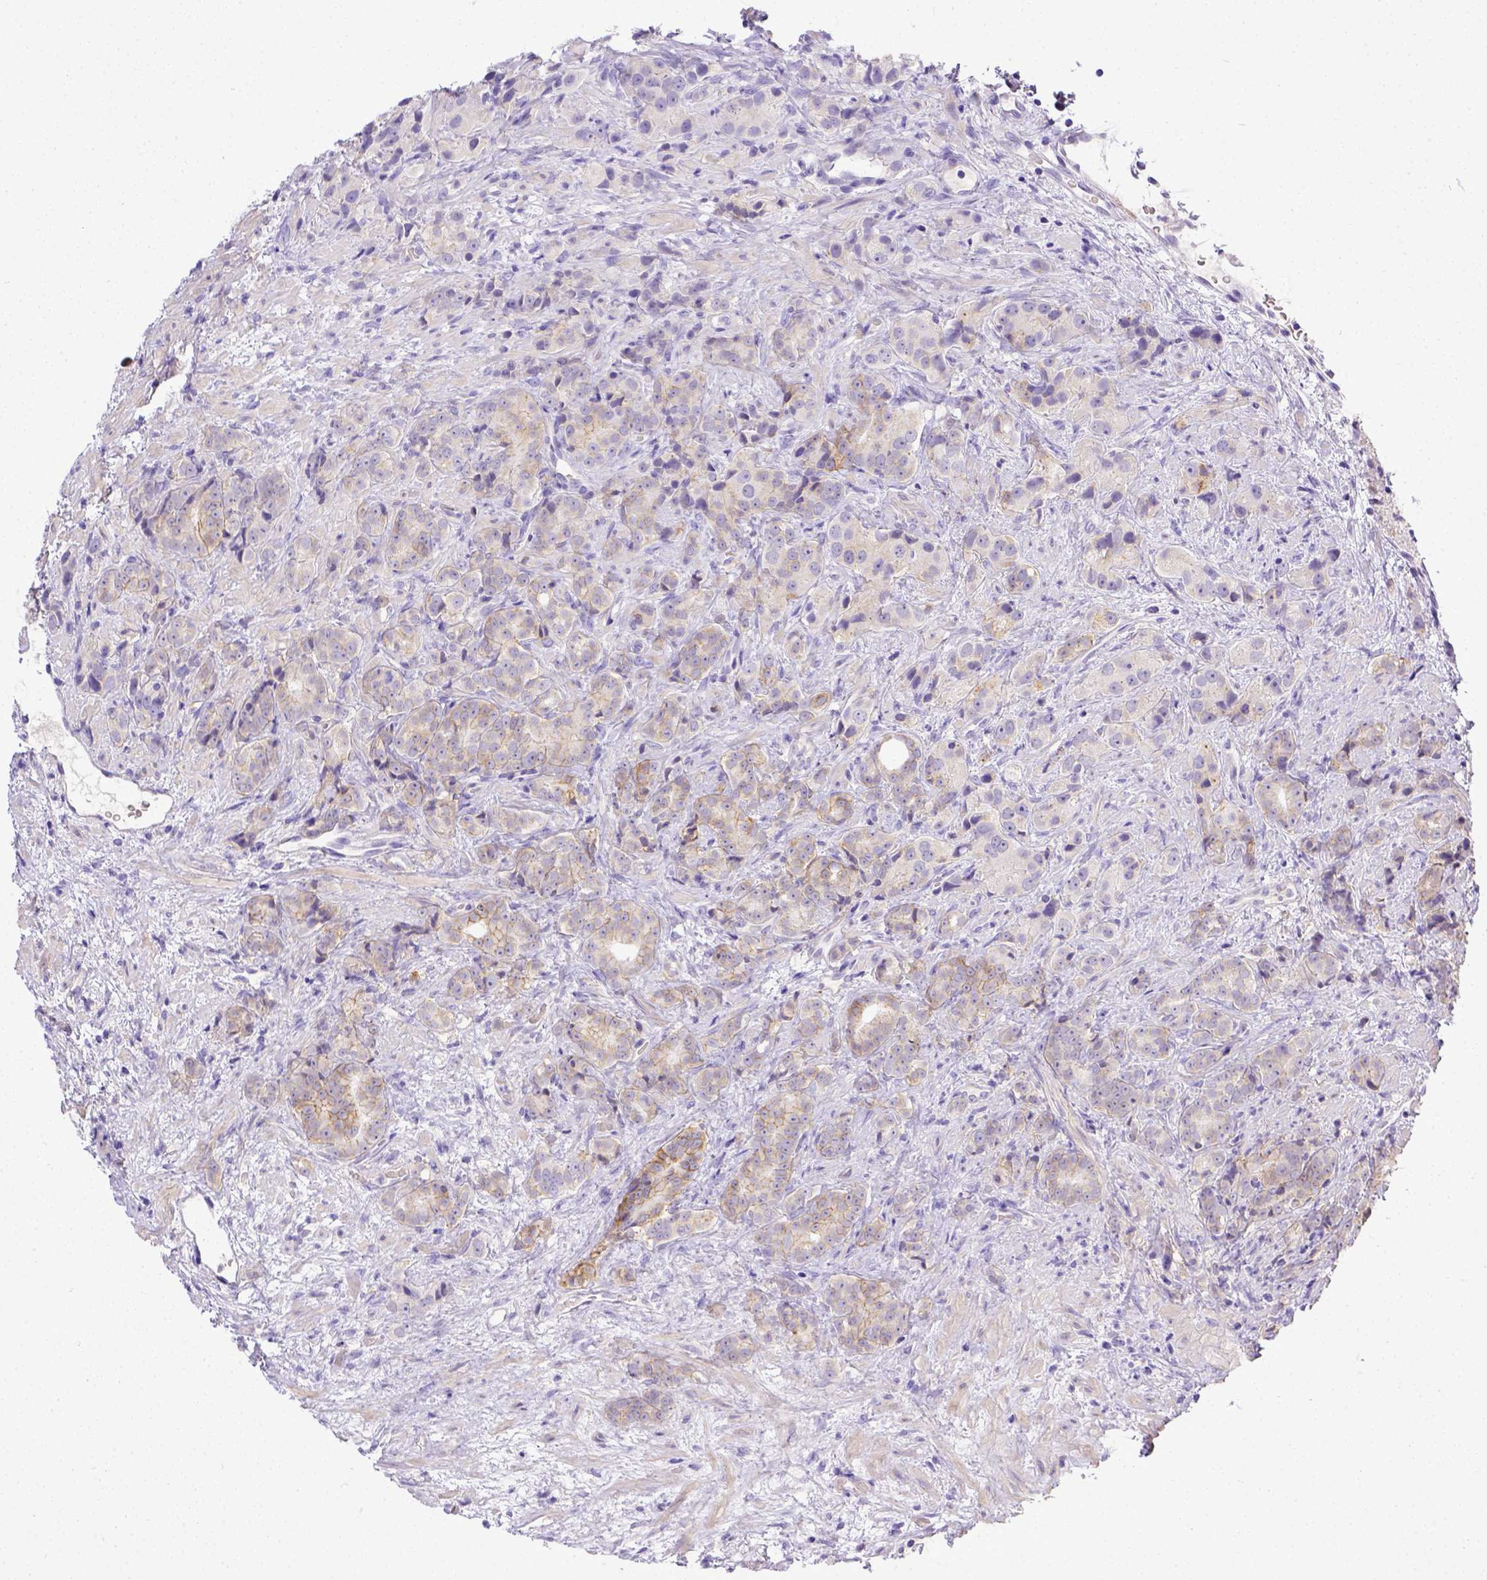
{"staining": {"intensity": "weak", "quantity": "25%-75%", "location": "cytoplasmic/membranous"}, "tissue": "prostate cancer", "cell_type": "Tumor cells", "image_type": "cancer", "snomed": [{"axis": "morphology", "description": "Adenocarcinoma, High grade"}, {"axis": "topography", "description": "Prostate"}], "caption": "A high-resolution micrograph shows IHC staining of prostate adenocarcinoma (high-grade), which reveals weak cytoplasmic/membranous positivity in approximately 25%-75% of tumor cells. (DAB IHC with brightfield microscopy, high magnification).", "gene": "BTN1A1", "patient": {"sex": "male", "age": 90}}